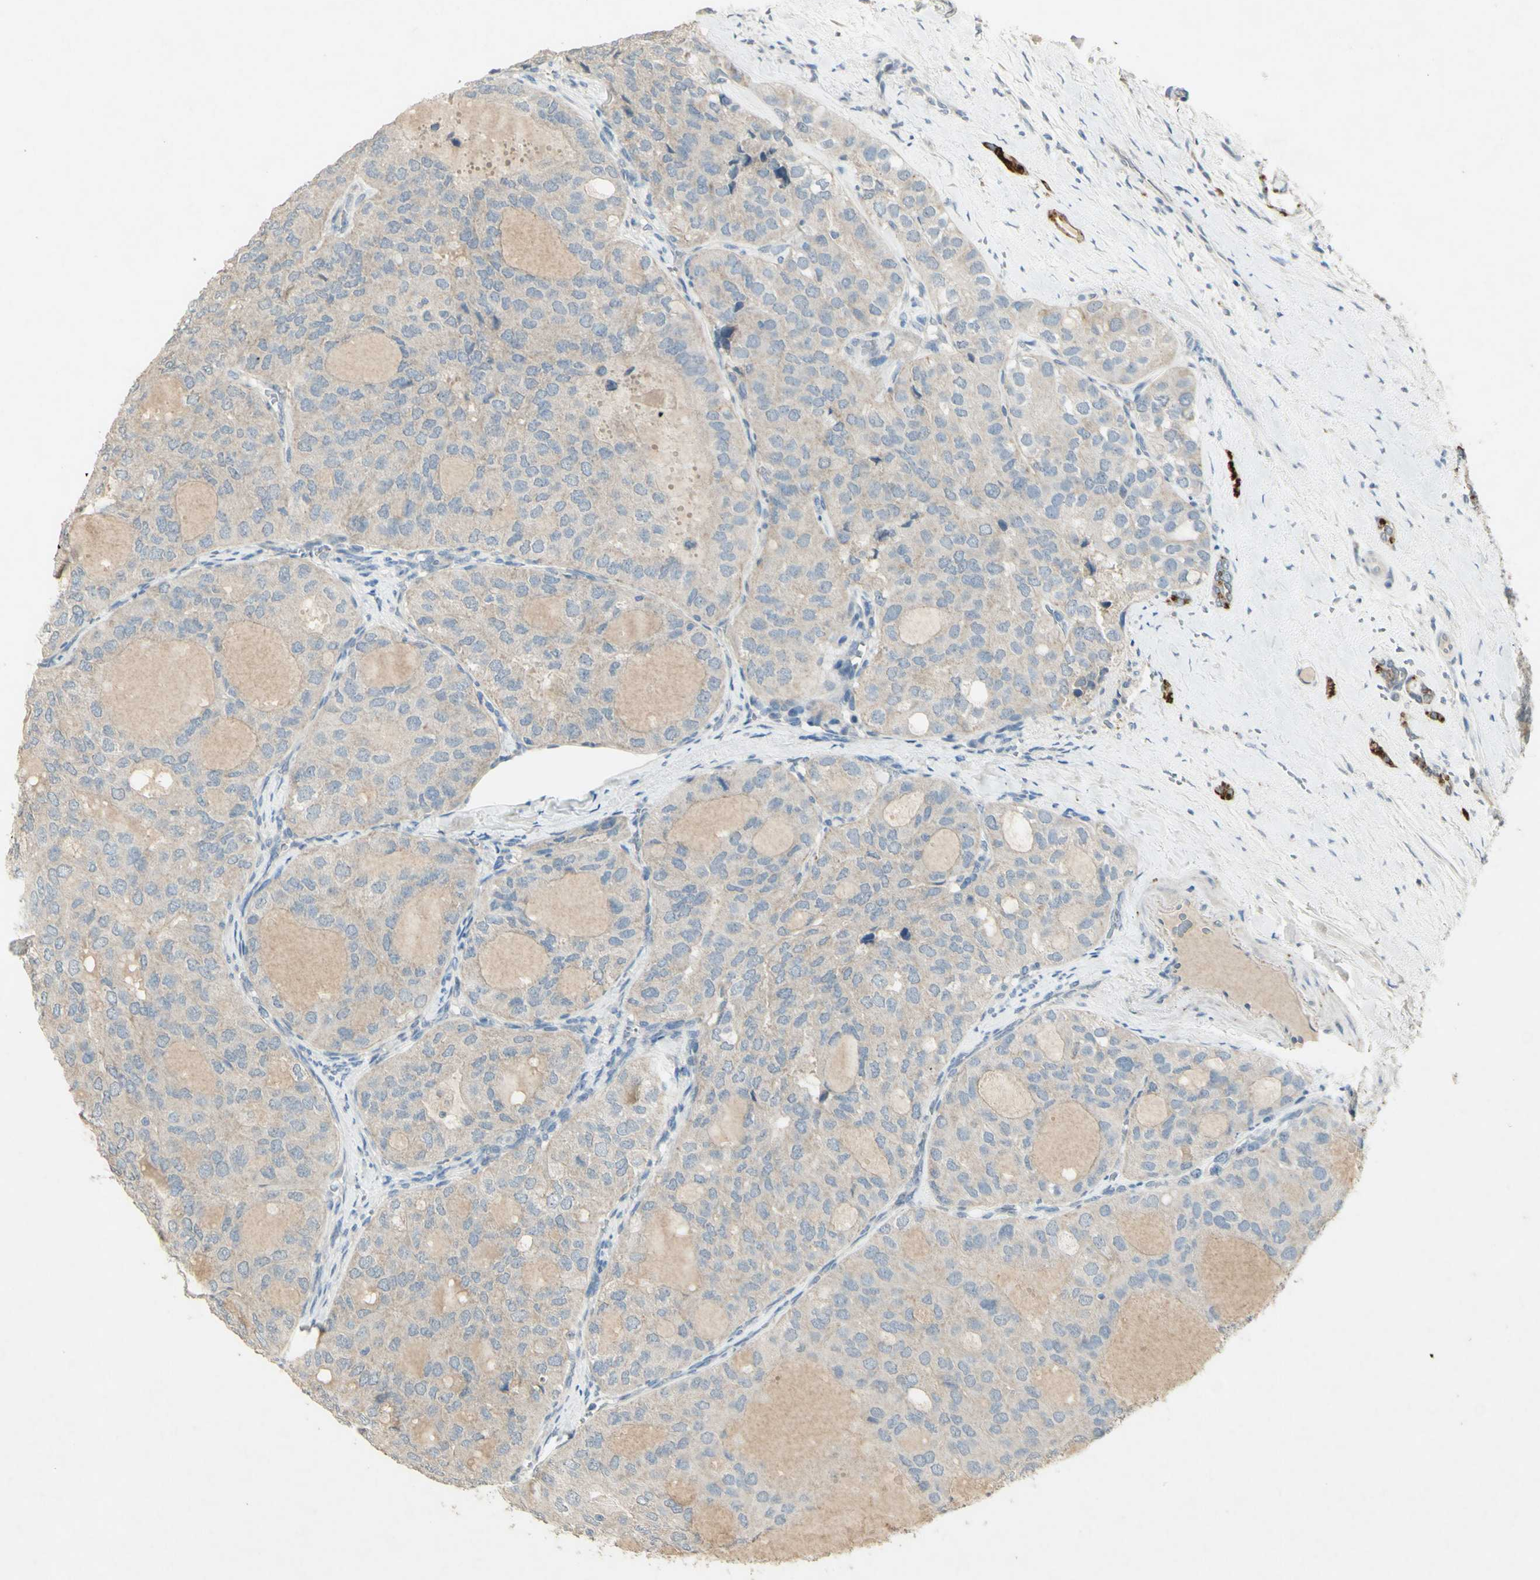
{"staining": {"intensity": "weak", "quantity": ">75%", "location": "cytoplasmic/membranous"}, "tissue": "thyroid cancer", "cell_type": "Tumor cells", "image_type": "cancer", "snomed": [{"axis": "morphology", "description": "Follicular adenoma carcinoma, NOS"}, {"axis": "topography", "description": "Thyroid gland"}], "caption": "Tumor cells exhibit low levels of weak cytoplasmic/membranous expression in approximately >75% of cells in human follicular adenoma carcinoma (thyroid). The protein of interest is shown in brown color, while the nuclei are stained blue.", "gene": "TIMM21", "patient": {"sex": "male", "age": 75}}